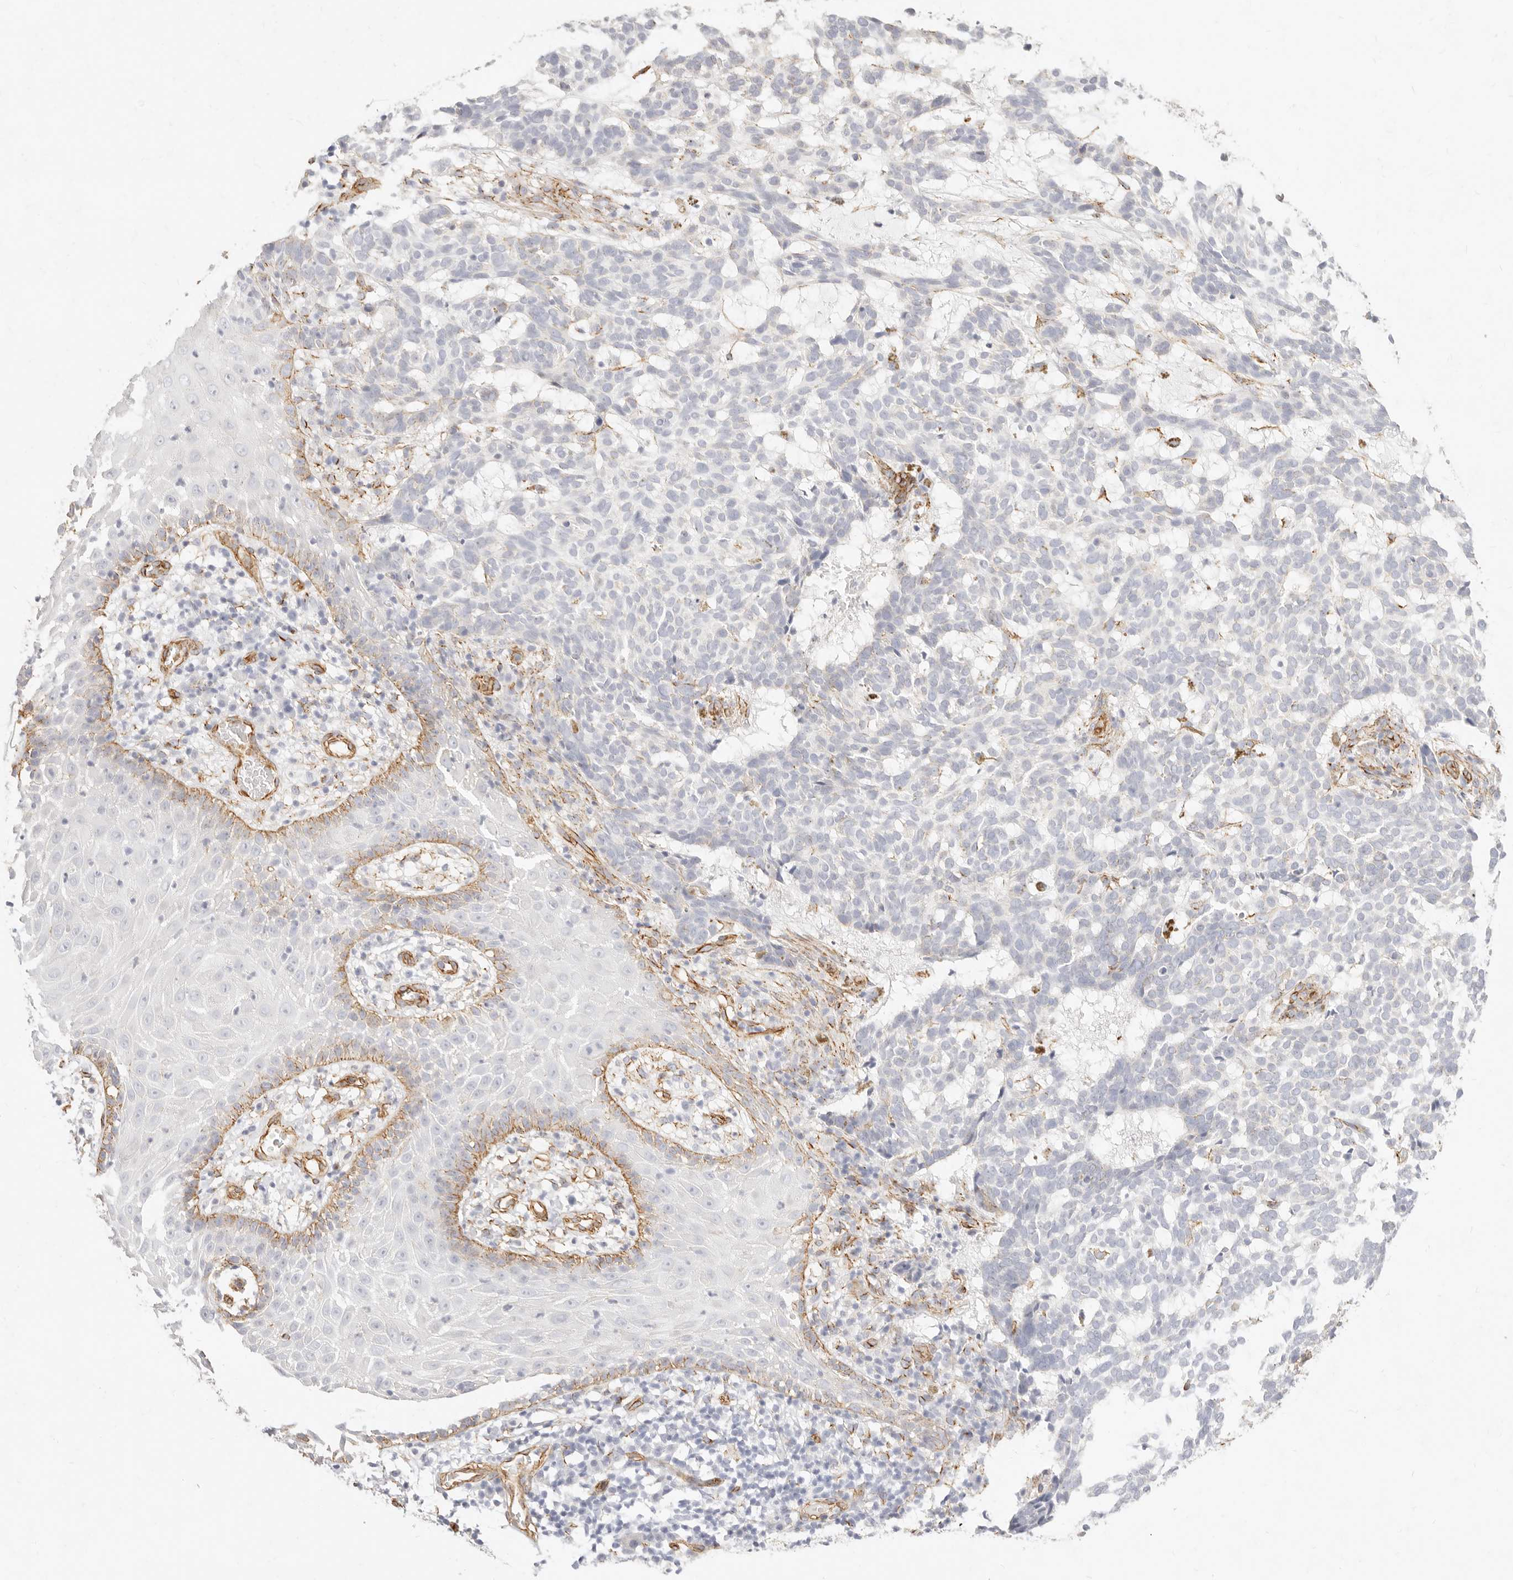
{"staining": {"intensity": "negative", "quantity": "none", "location": "none"}, "tissue": "skin cancer", "cell_type": "Tumor cells", "image_type": "cancer", "snomed": [{"axis": "morphology", "description": "Basal cell carcinoma"}, {"axis": "topography", "description": "Skin"}], "caption": "The histopathology image reveals no staining of tumor cells in basal cell carcinoma (skin).", "gene": "NUS1", "patient": {"sex": "male", "age": 85}}